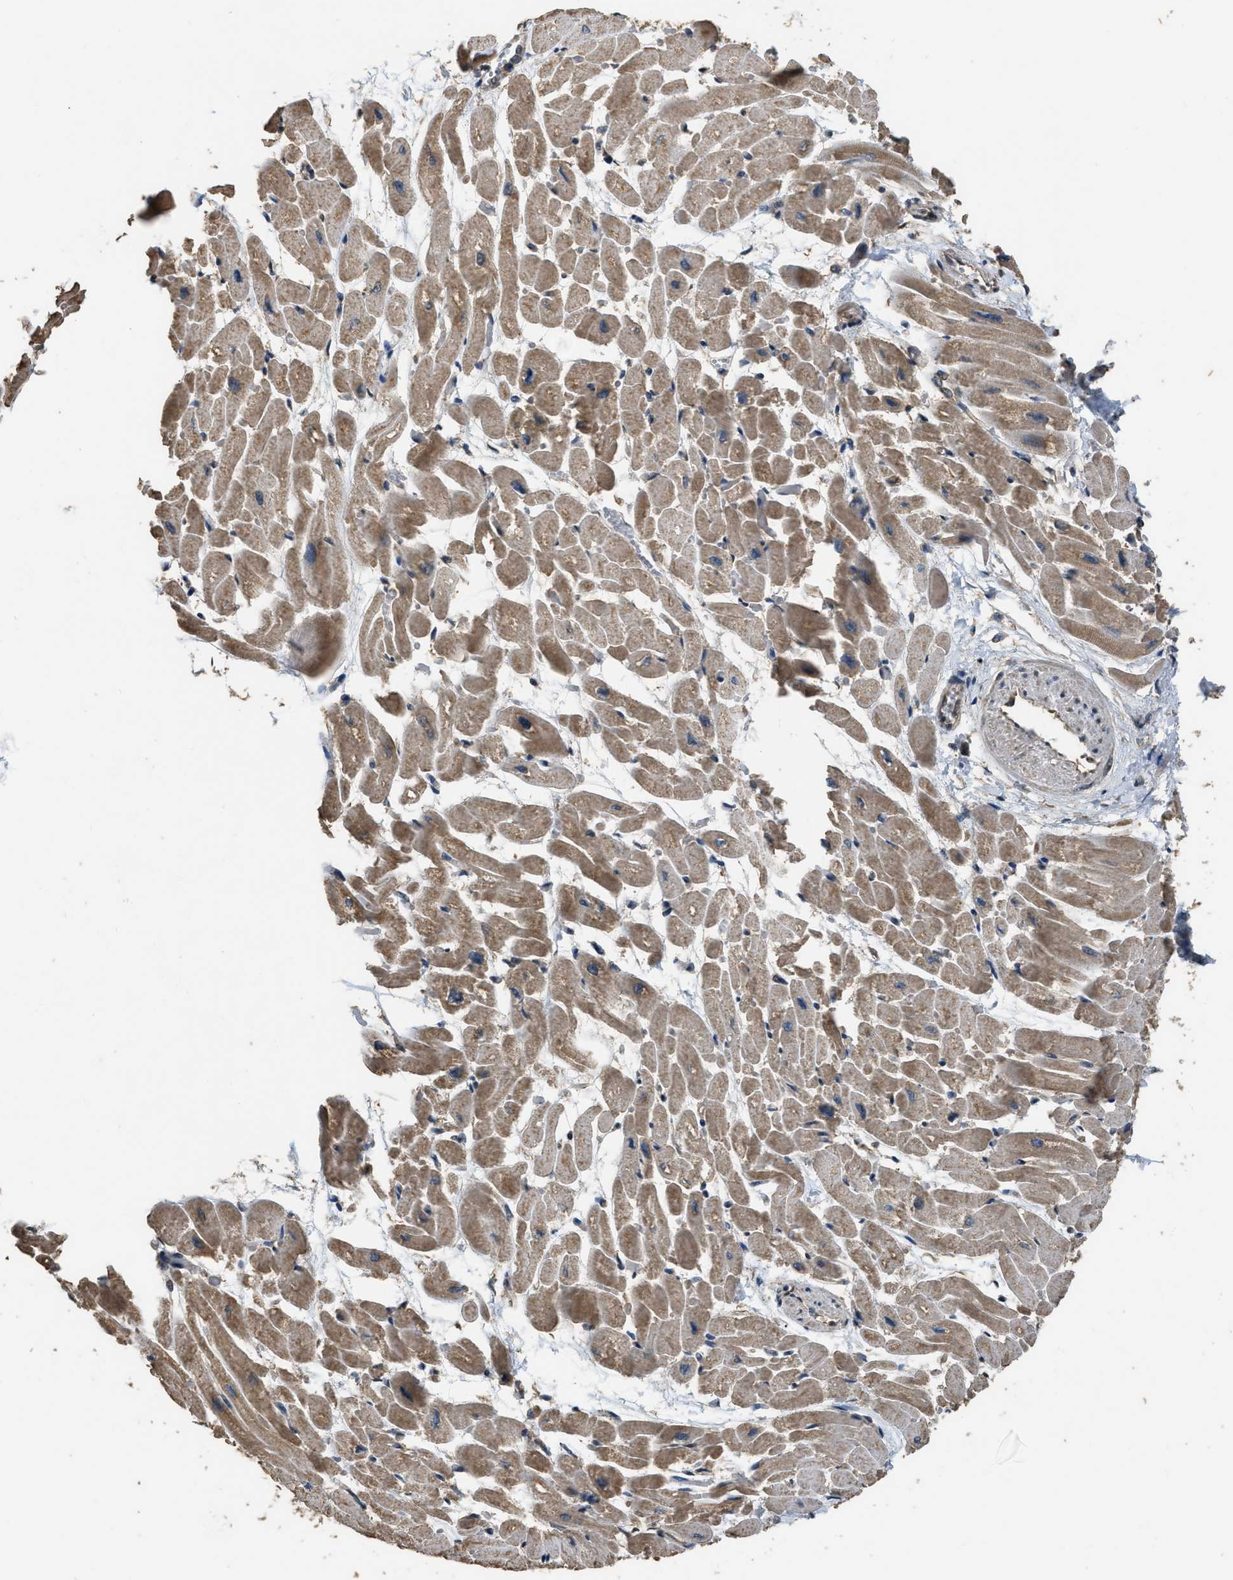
{"staining": {"intensity": "moderate", "quantity": ">75%", "location": "cytoplasmic/membranous"}, "tissue": "heart muscle", "cell_type": "Cardiomyocytes", "image_type": "normal", "snomed": [{"axis": "morphology", "description": "Normal tissue, NOS"}, {"axis": "topography", "description": "Heart"}], "caption": "Immunohistochemical staining of benign heart muscle displays >75% levels of moderate cytoplasmic/membranous protein staining in about >75% of cardiomyocytes. The staining is performed using DAB (3,3'-diaminobenzidine) brown chromogen to label protein expression. The nuclei are counter-stained blue using hematoxylin.", "gene": "DENND6B", "patient": {"sex": "male", "age": 45}}